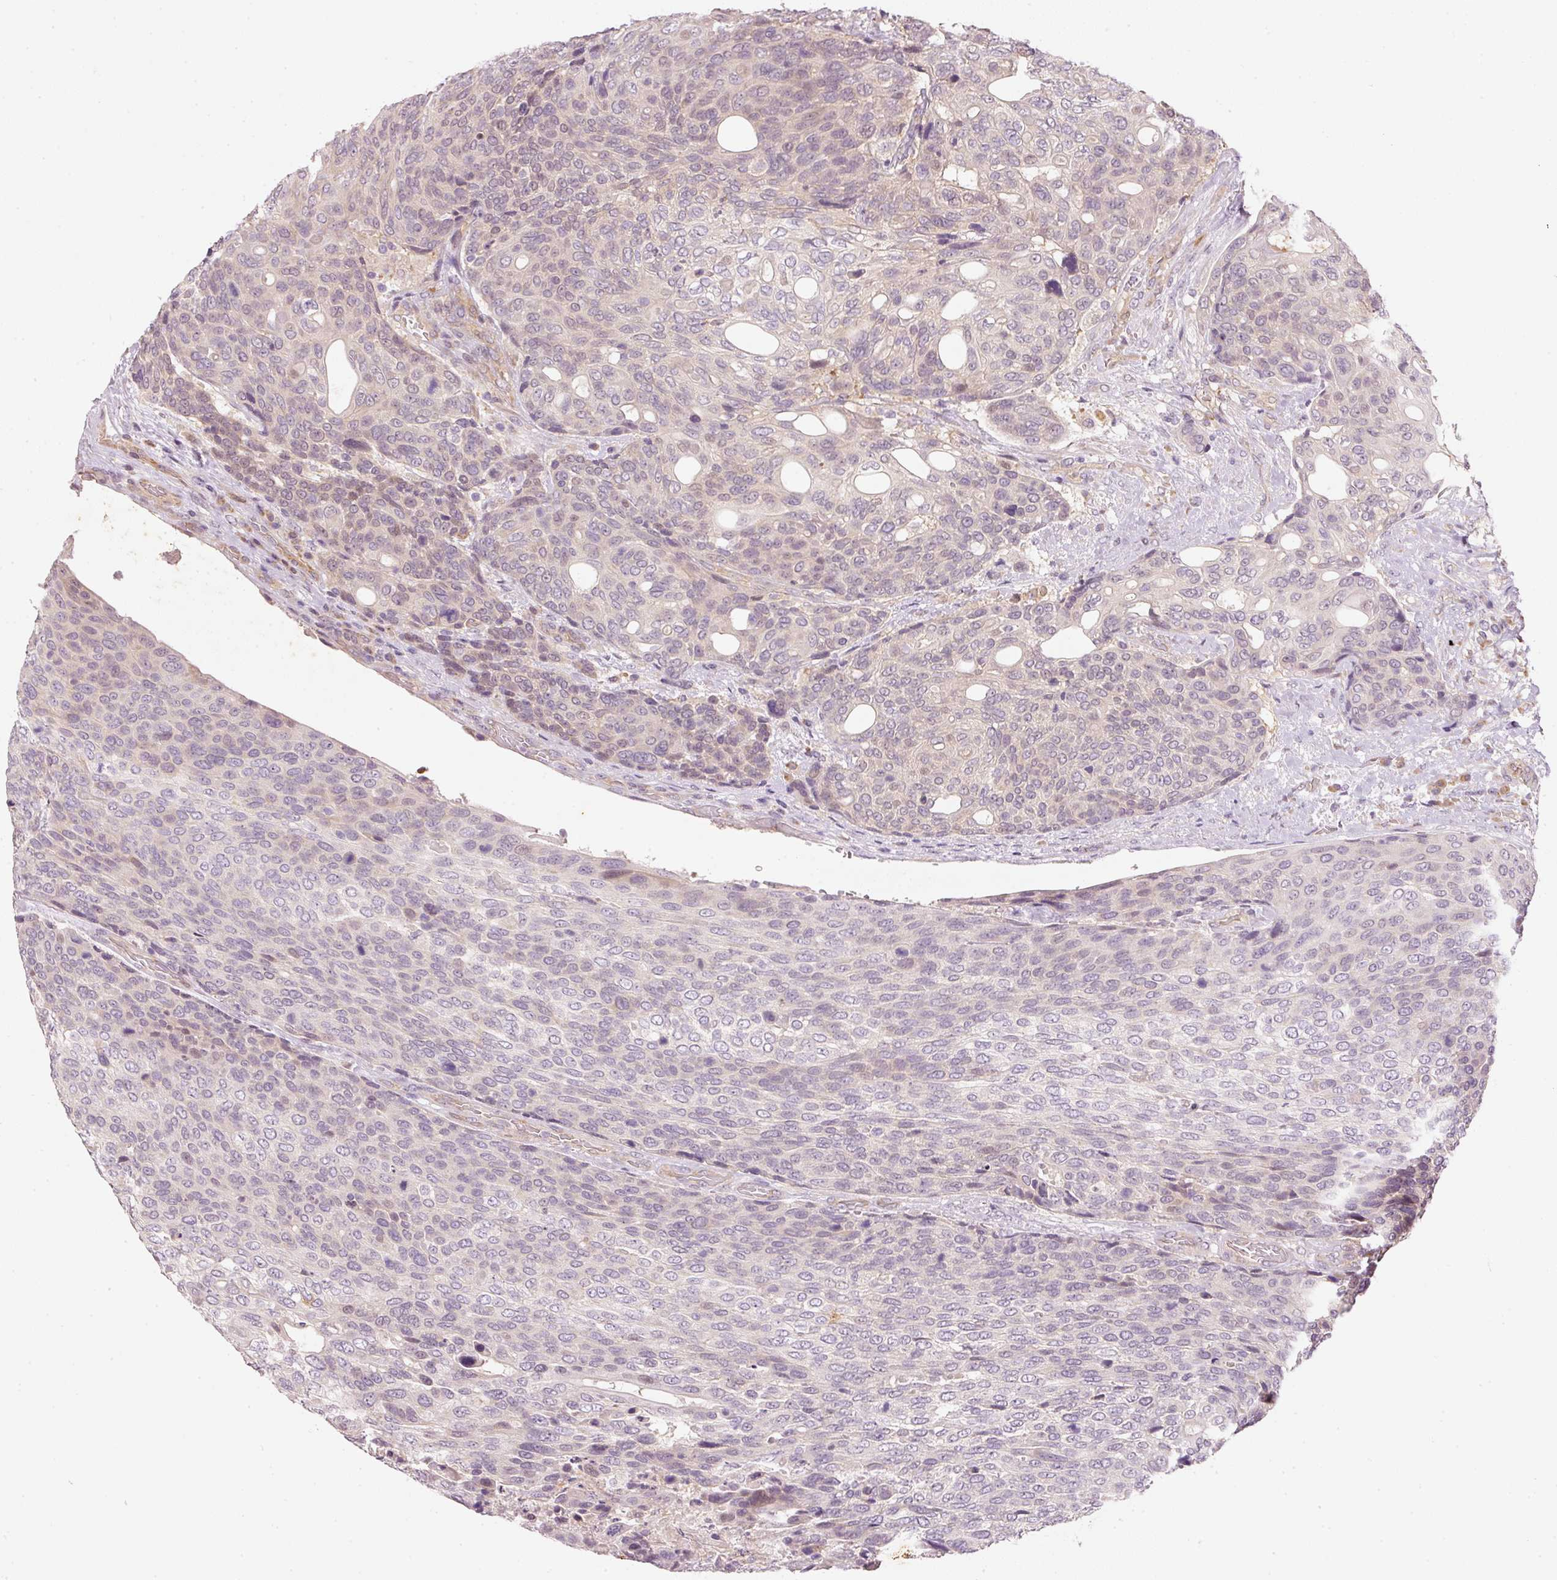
{"staining": {"intensity": "negative", "quantity": "none", "location": "none"}, "tissue": "urothelial cancer", "cell_type": "Tumor cells", "image_type": "cancer", "snomed": [{"axis": "morphology", "description": "Urothelial carcinoma, High grade"}, {"axis": "topography", "description": "Urinary bladder"}], "caption": "An IHC micrograph of urothelial cancer is shown. There is no staining in tumor cells of urothelial cancer.", "gene": "RGL2", "patient": {"sex": "female", "age": 70}}